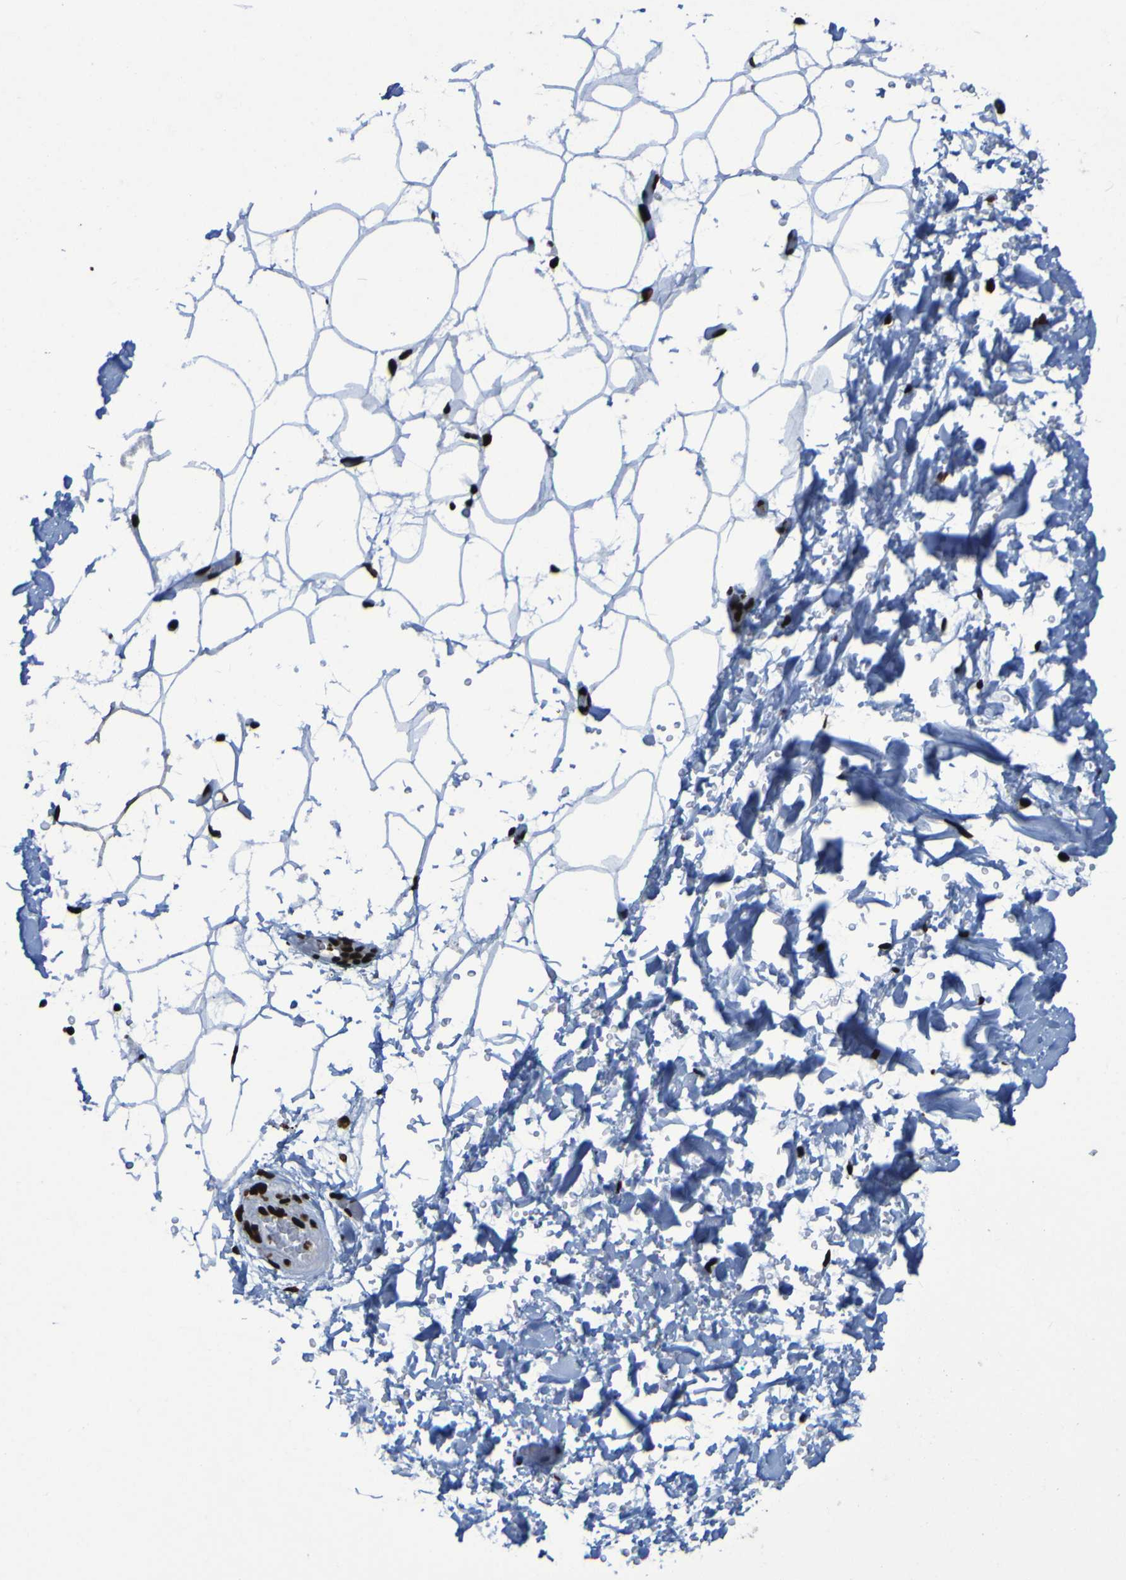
{"staining": {"intensity": "strong", "quantity": ">75%", "location": "nuclear"}, "tissue": "adipose tissue", "cell_type": "Adipocytes", "image_type": "normal", "snomed": [{"axis": "morphology", "description": "Normal tissue, NOS"}, {"axis": "topography", "description": "Soft tissue"}], "caption": "Adipose tissue stained for a protein reveals strong nuclear positivity in adipocytes. Using DAB (brown) and hematoxylin (blue) stains, captured at high magnification using brightfield microscopy.", "gene": "NPM1", "patient": {"sex": "male", "age": 72}}